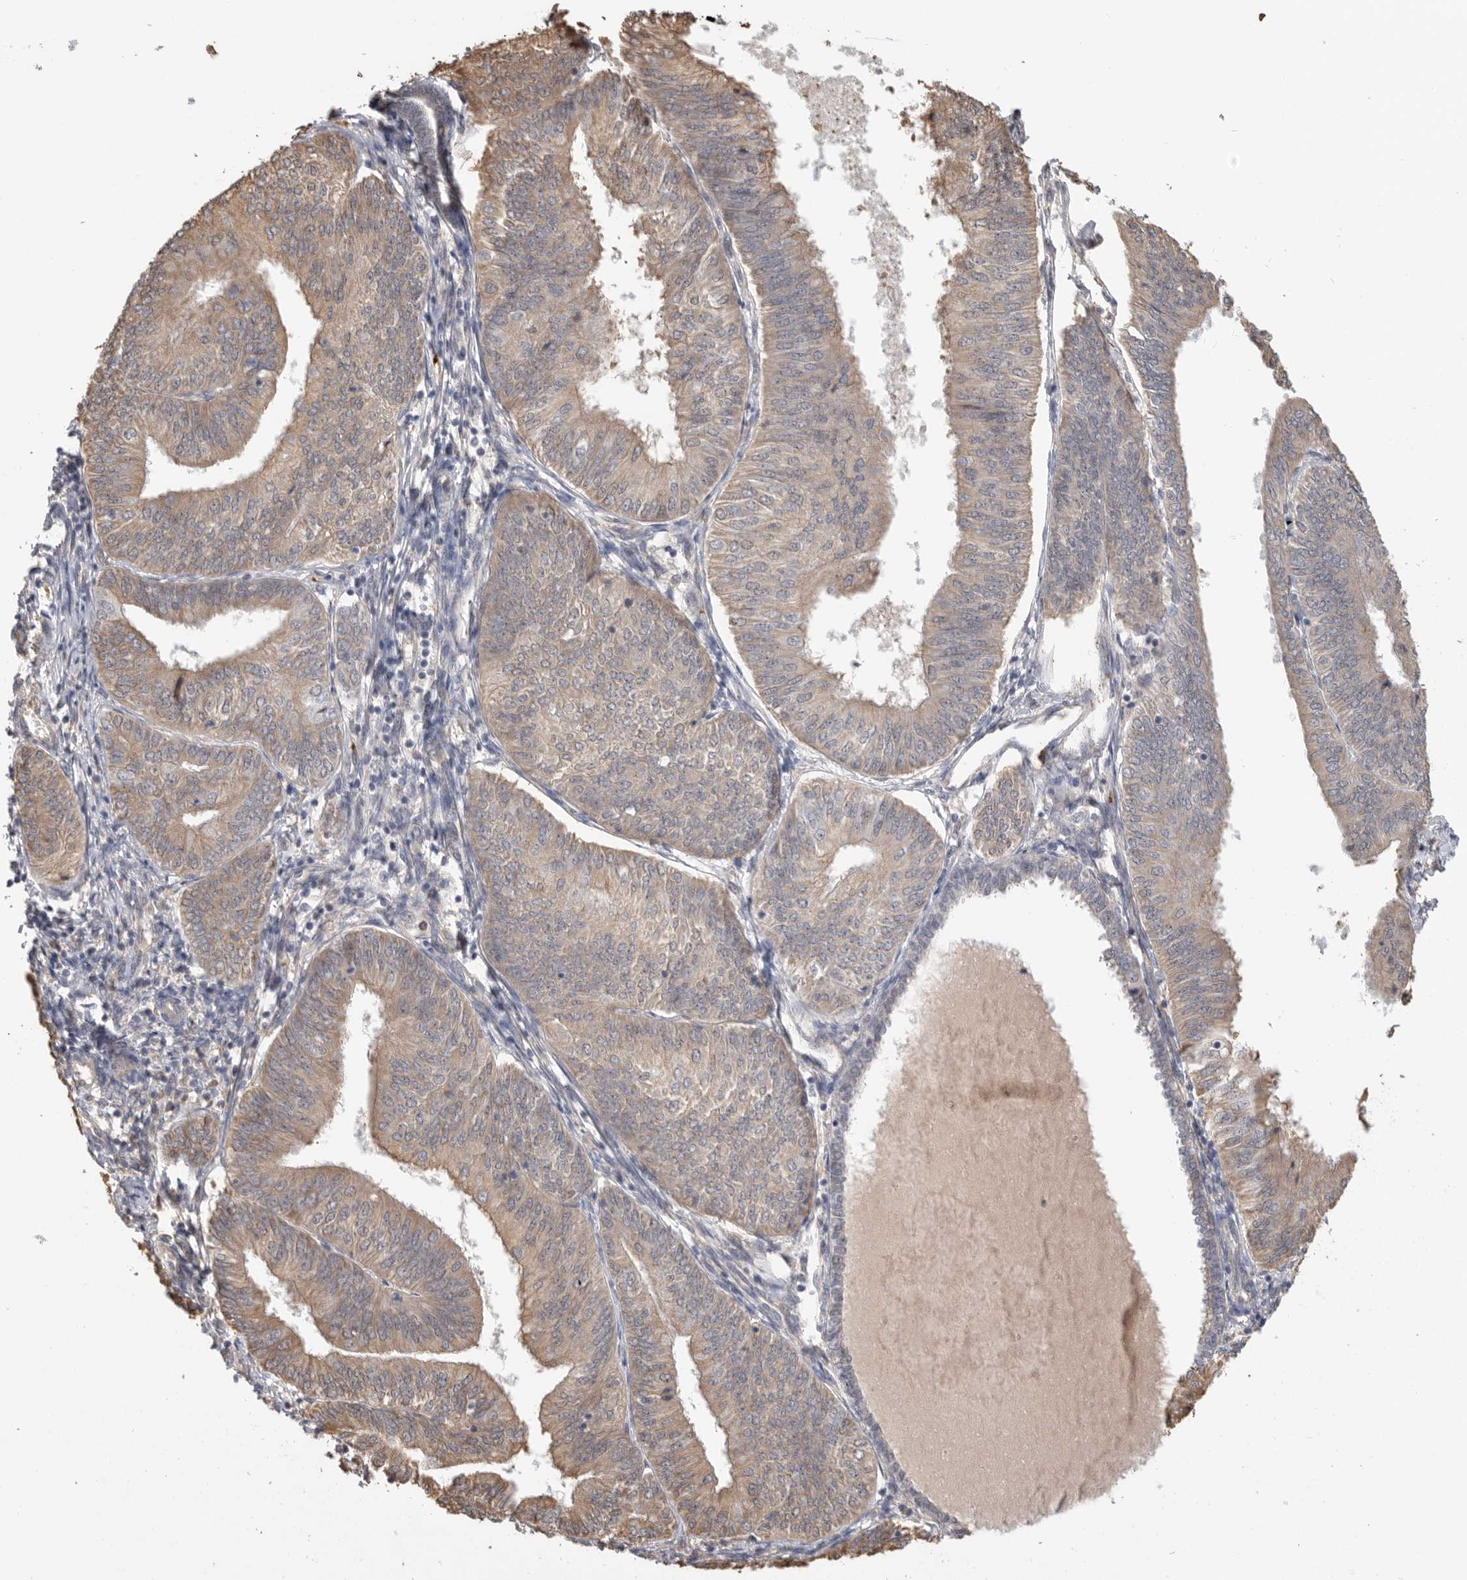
{"staining": {"intensity": "weak", "quantity": ">75%", "location": "cytoplasmic/membranous"}, "tissue": "endometrial cancer", "cell_type": "Tumor cells", "image_type": "cancer", "snomed": [{"axis": "morphology", "description": "Adenocarcinoma, NOS"}, {"axis": "topography", "description": "Endometrium"}], "caption": "This image demonstrates IHC staining of human endometrial cancer, with low weak cytoplasmic/membranous positivity in about >75% of tumor cells.", "gene": "CDC42BPB", "patient": {"sex": "female", "age": 58}}